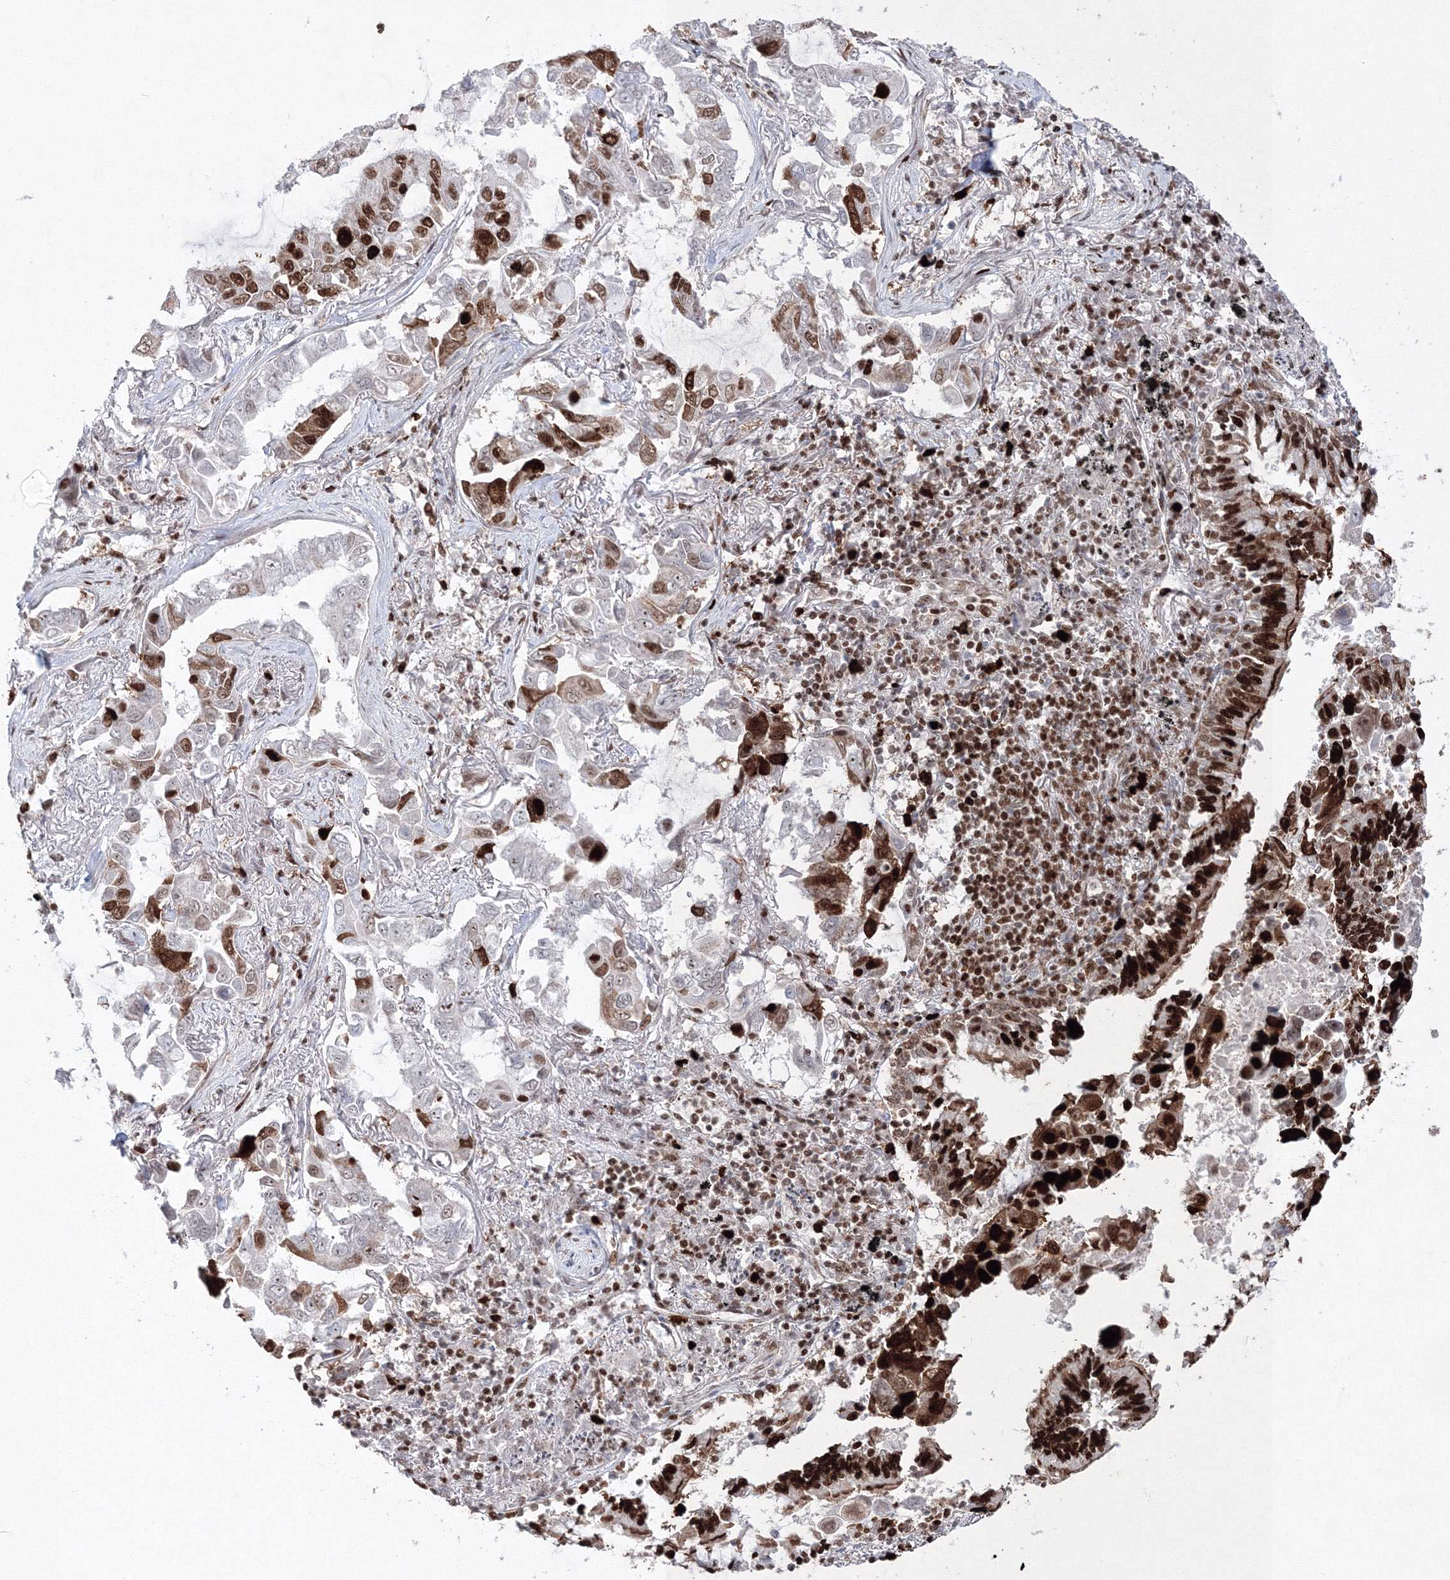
{"staining": {"intensity": "strong", "quantity": "25%-75%", "location": "cytoplasmic/membranous,nuclear"}, "tissue": "lung cancer", "cell_type": "Tumor cells", "image_type": "cancer", "snomed": [{"axis": "morphology", "description": "Adenocarcinoma, NOS"}, {"axis": "topography", "description": "Lung"}], "caption": "Immunohistochemical staining of lung adenocarcinoma reveals strong cytoplasmic/membranous and nuclear protein positivity in approximately 25%-75% of tumor cells.", "gene": "LIG1", "patient": {"sex": "male", "age": 64}}